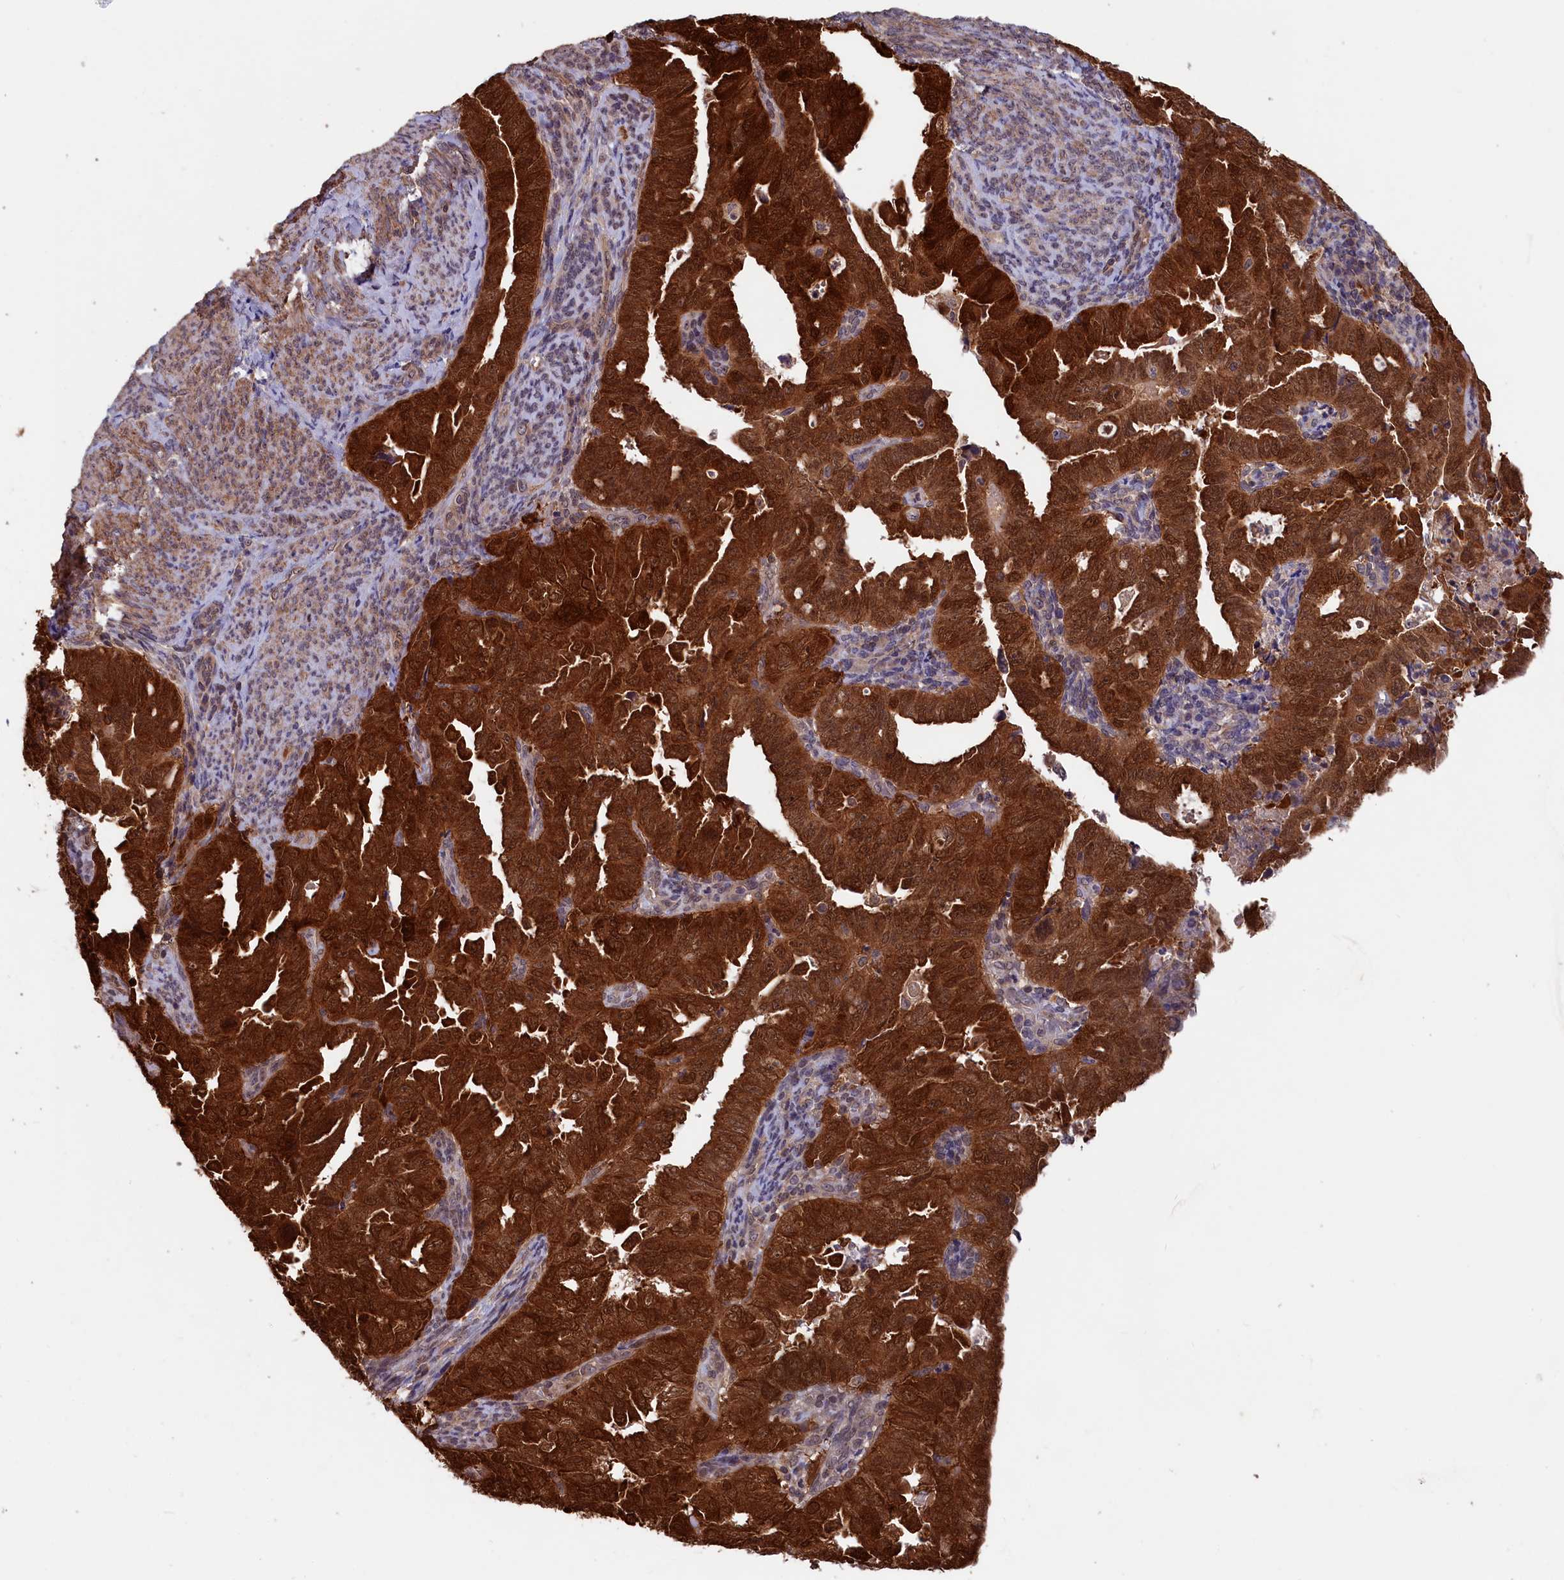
{"staining": {"intensity": "strong", "quantity": ">75%", "location": "cytoplasmic/membranous,nuclear"}, "tissue": "endometrial cancer", "cell_type": "Tumor cells", "image_type": "cancer", "snomed": [{"axis": "morphology", "description": "Adenocarcinoma, NOS"}, {"axis": "topography", "description": "Endometrium"}], "caption": "Protein expression analysis of human endometrial adenocarcinoma reveals strong cytoplasmic/membranous and nuclear expression in about >75% of tumor cells.", "gene": "JPT2", "patient": {"sex": "female", "age": 65}}